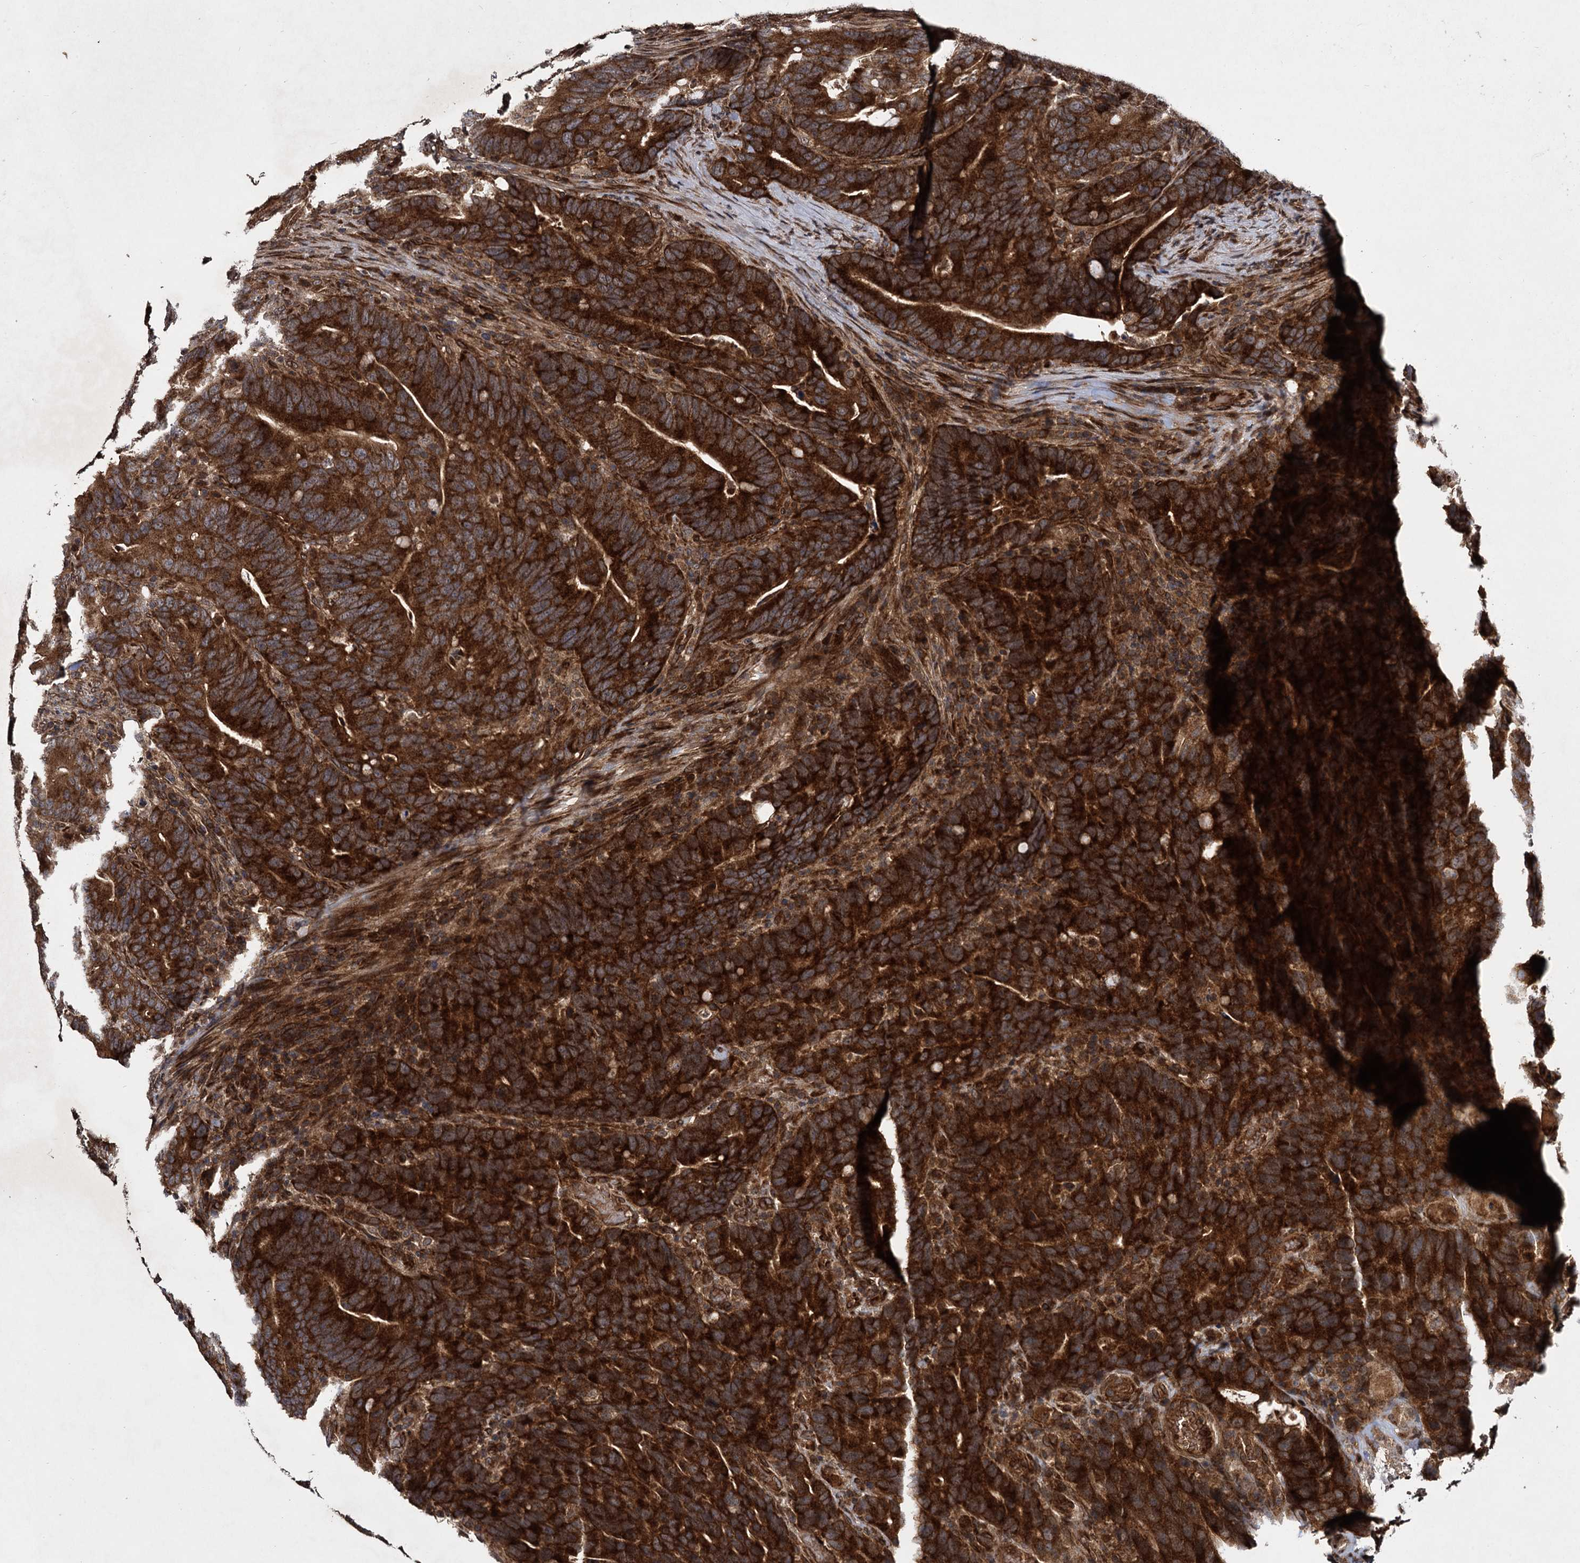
{"staining": {"intensity": "strong", "quantity": ">75%", "location": "cytoplasmic/membranous"}, "tissue": "colorectal cancer", "cell_type": "Tumor cells", "image_type": "cancer", "snomed": [{"axis": "morphology", "description": "Adenocarcinoma, NOS"}, {"axis": "topography", "description": "Colon"}], "caption": "A histopathology image showing strong cytoplasmic/membranous expression in about >75% of tumor cells in colorectal adenocarcinoma, as visualized by brown immunohistochemical staining.", "gene": "DCP1B", "patient": {"sex": "female", "age": 66}}